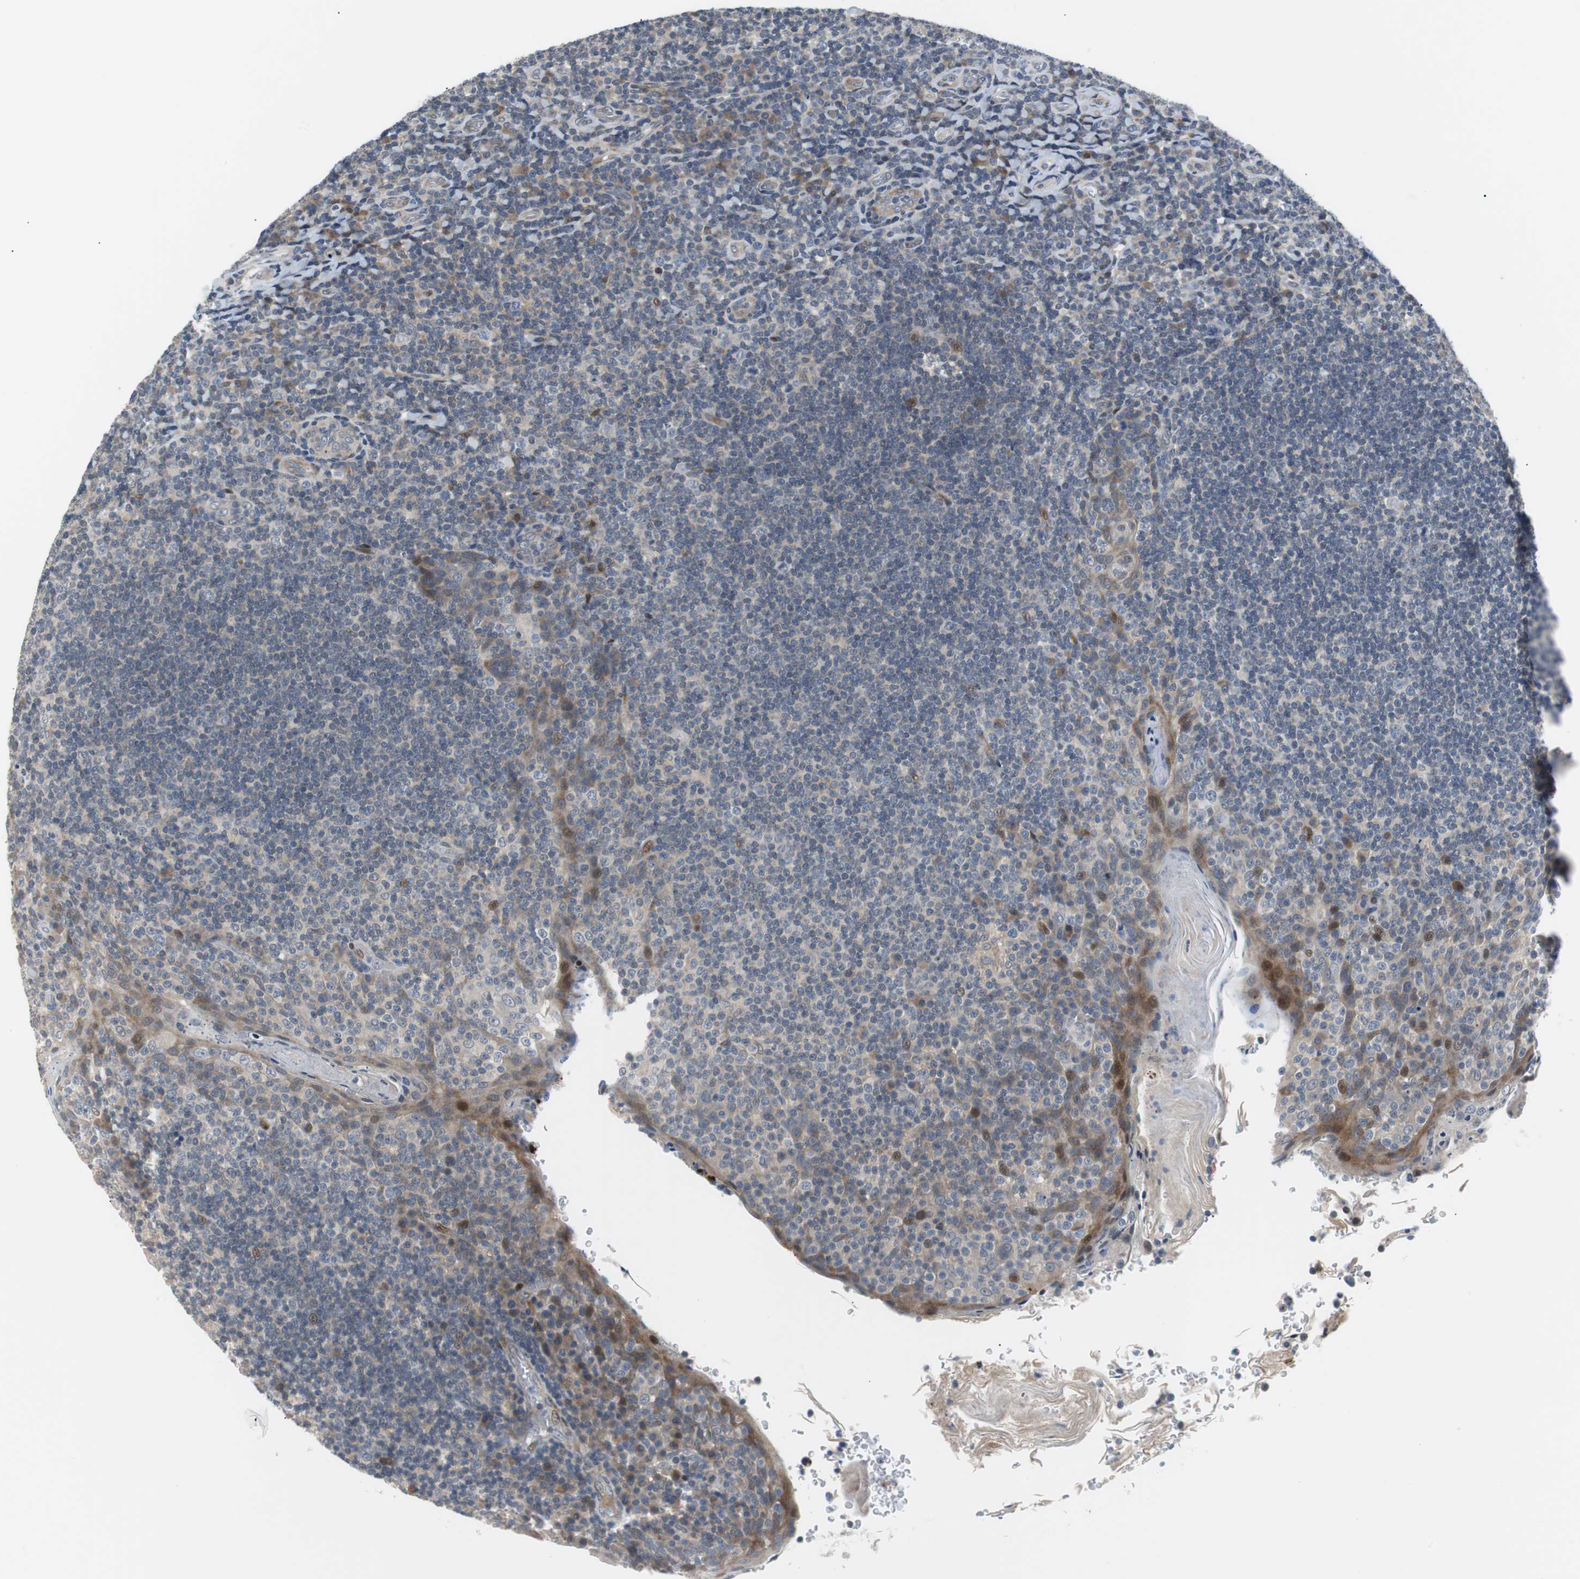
{"staining": {"intensity": "moderate", "quantity": "<25%", "location": "nuclear"}, "tissue": "tonsil", "cell_type": "Germinal center cells", "image_type": "normal", "snomed": [{"axis": "morphology", "description": "Normal tissue, NOS"}, {"axis": "topography", "description": "Tonsil"}], "caption": "This image reveals IHC staining of unremarkable tonsil, with low moderate nuclear staining in about <25% of germinal center cells.", "gene": "MAP2K4", "patient": {"sex": "male", "age": 17}}